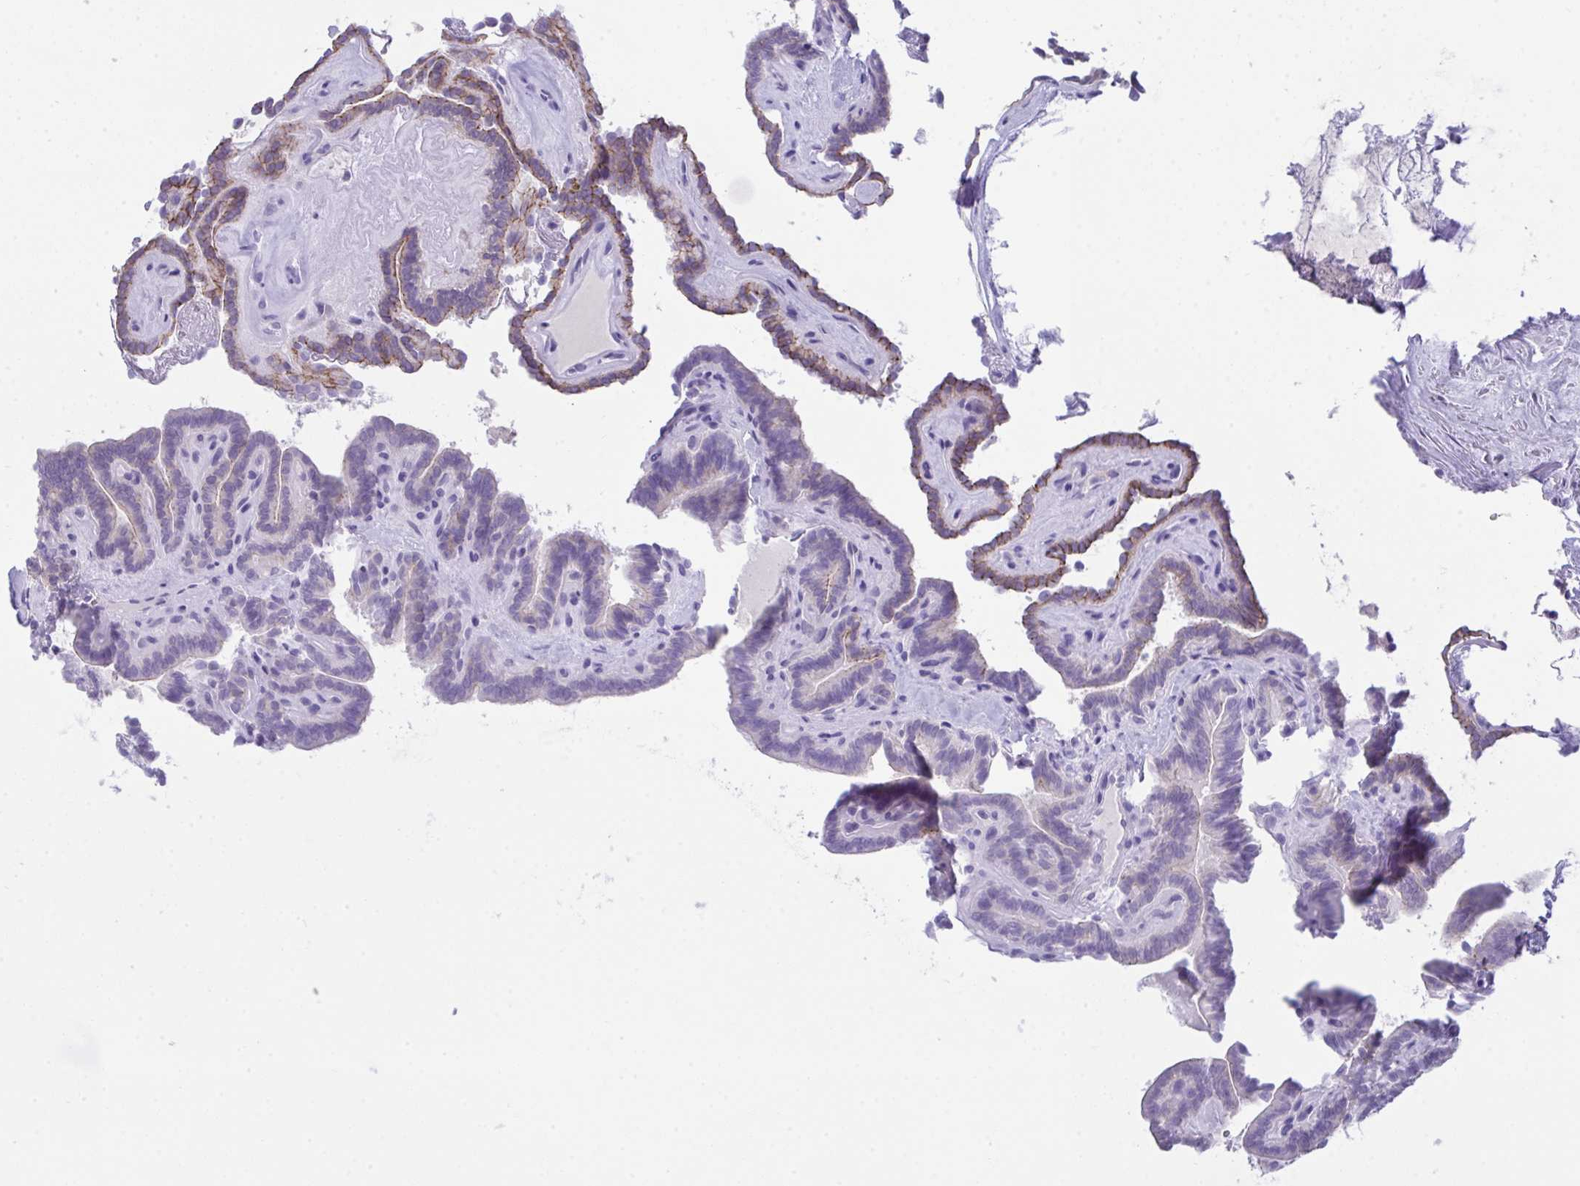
{"staining": {"intensity": "weak", "quantity": "<25%", "location": "cytoplasmic/membranous"}, "tissue": "thyroid cancer", "cell_type": "Tumor cells", "image_type": "cancer", "snomed": [{"axis": "morphology", "description": "Papillary adenocarcinoma, NOS"}, {"axis": "topography", "description": "Thyroid gland"}], "caption": "Immunohistochemistry of human thyroid papillary adenocarcinoma exhibits no expression in tumor cells.", "gene": "GLB1L2", "patient": {"sex": "female", "age": 21}}